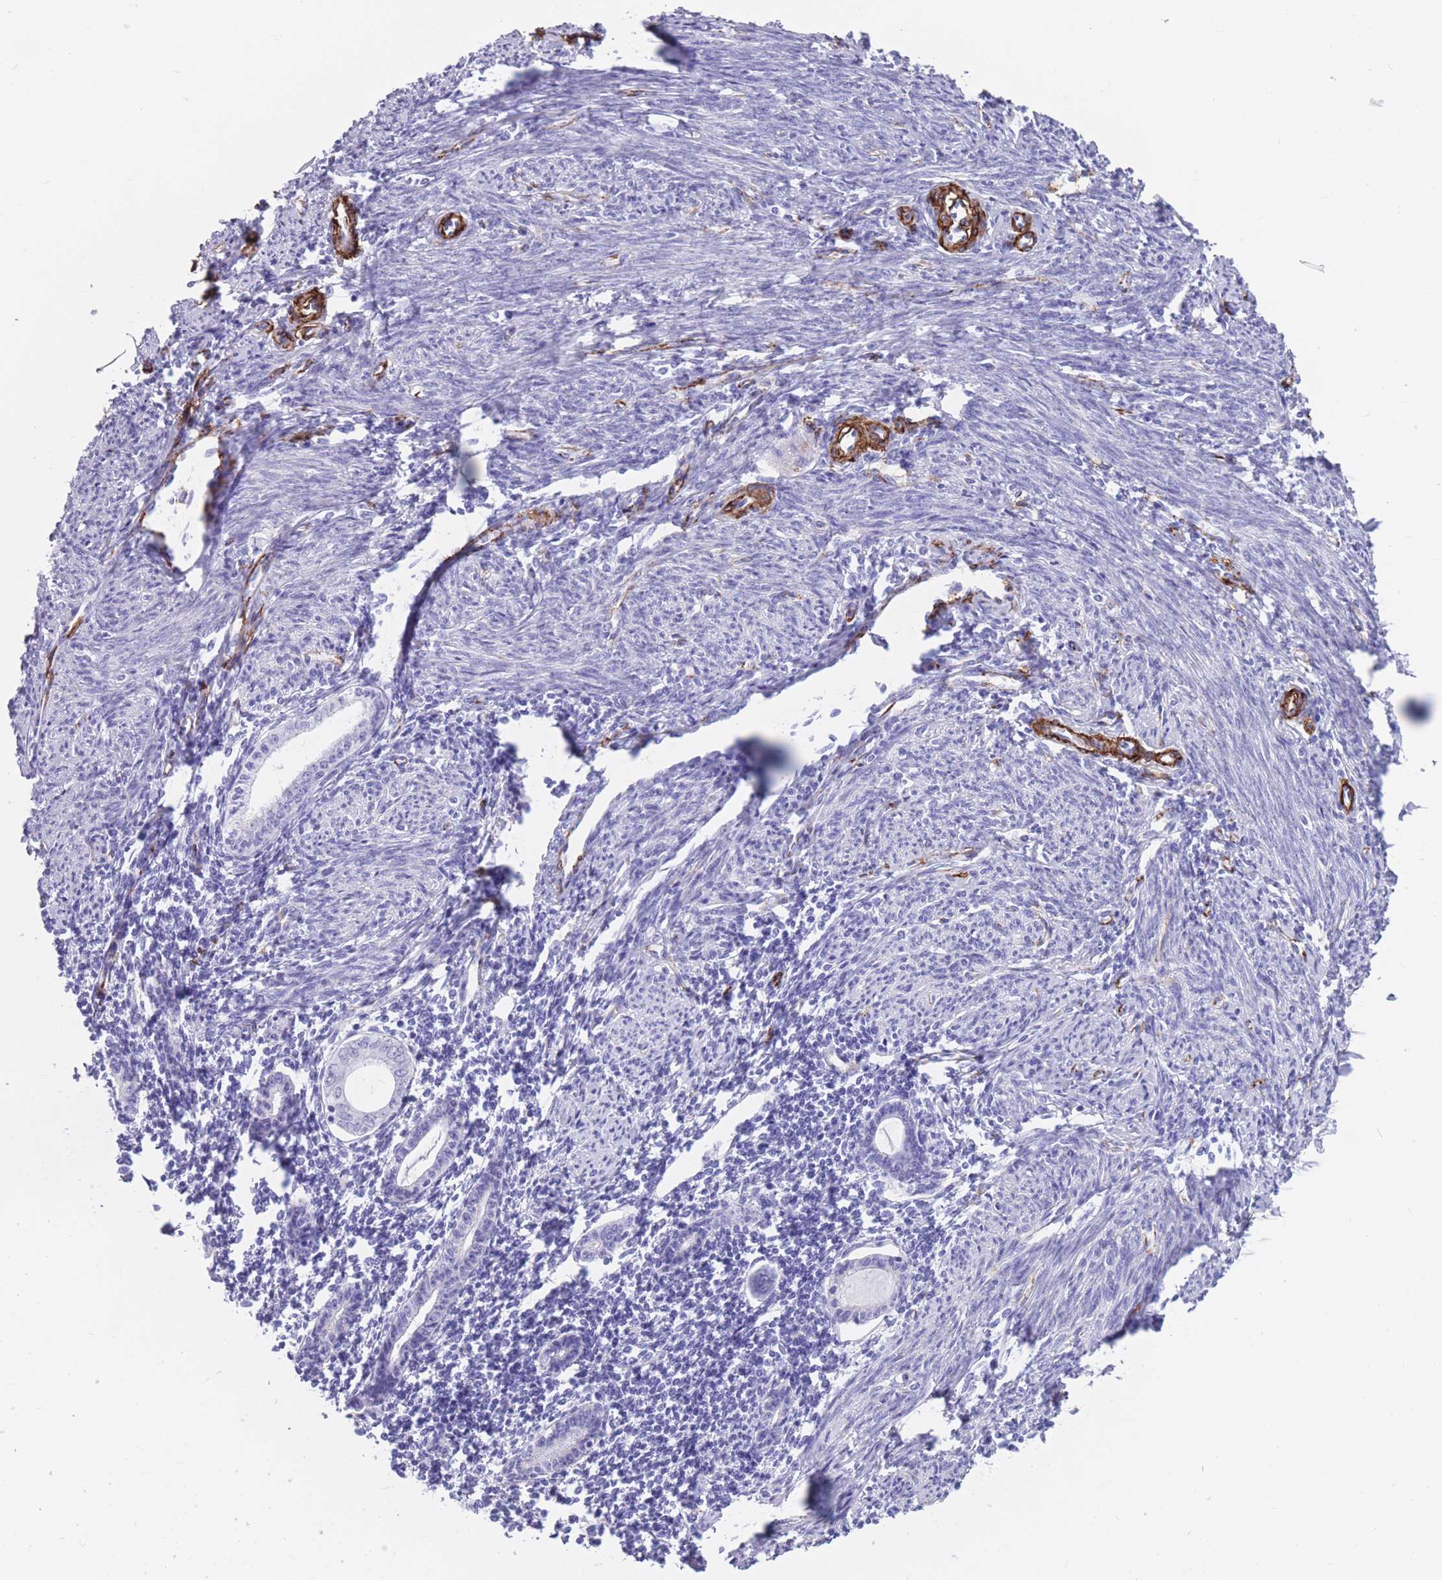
{"staining": {"intensity": "negative", "quantity": "none", "location": "none"}, "tissue": "endometrium", "cell_type": "Cells in endometrial stroma", "image_type": "normal", "snomed": [{"axis": "morphology", "description": "Normal tissue, NOS"}, {"axis": "topography", "description": "Endometrium"}], "caption": "The immunohistochemistry photomicrograph has no significant expression in cells in endometrial stroma of endometrium.", "gene": "DPYD", "patient": {"sex": "female", "age": 63}}